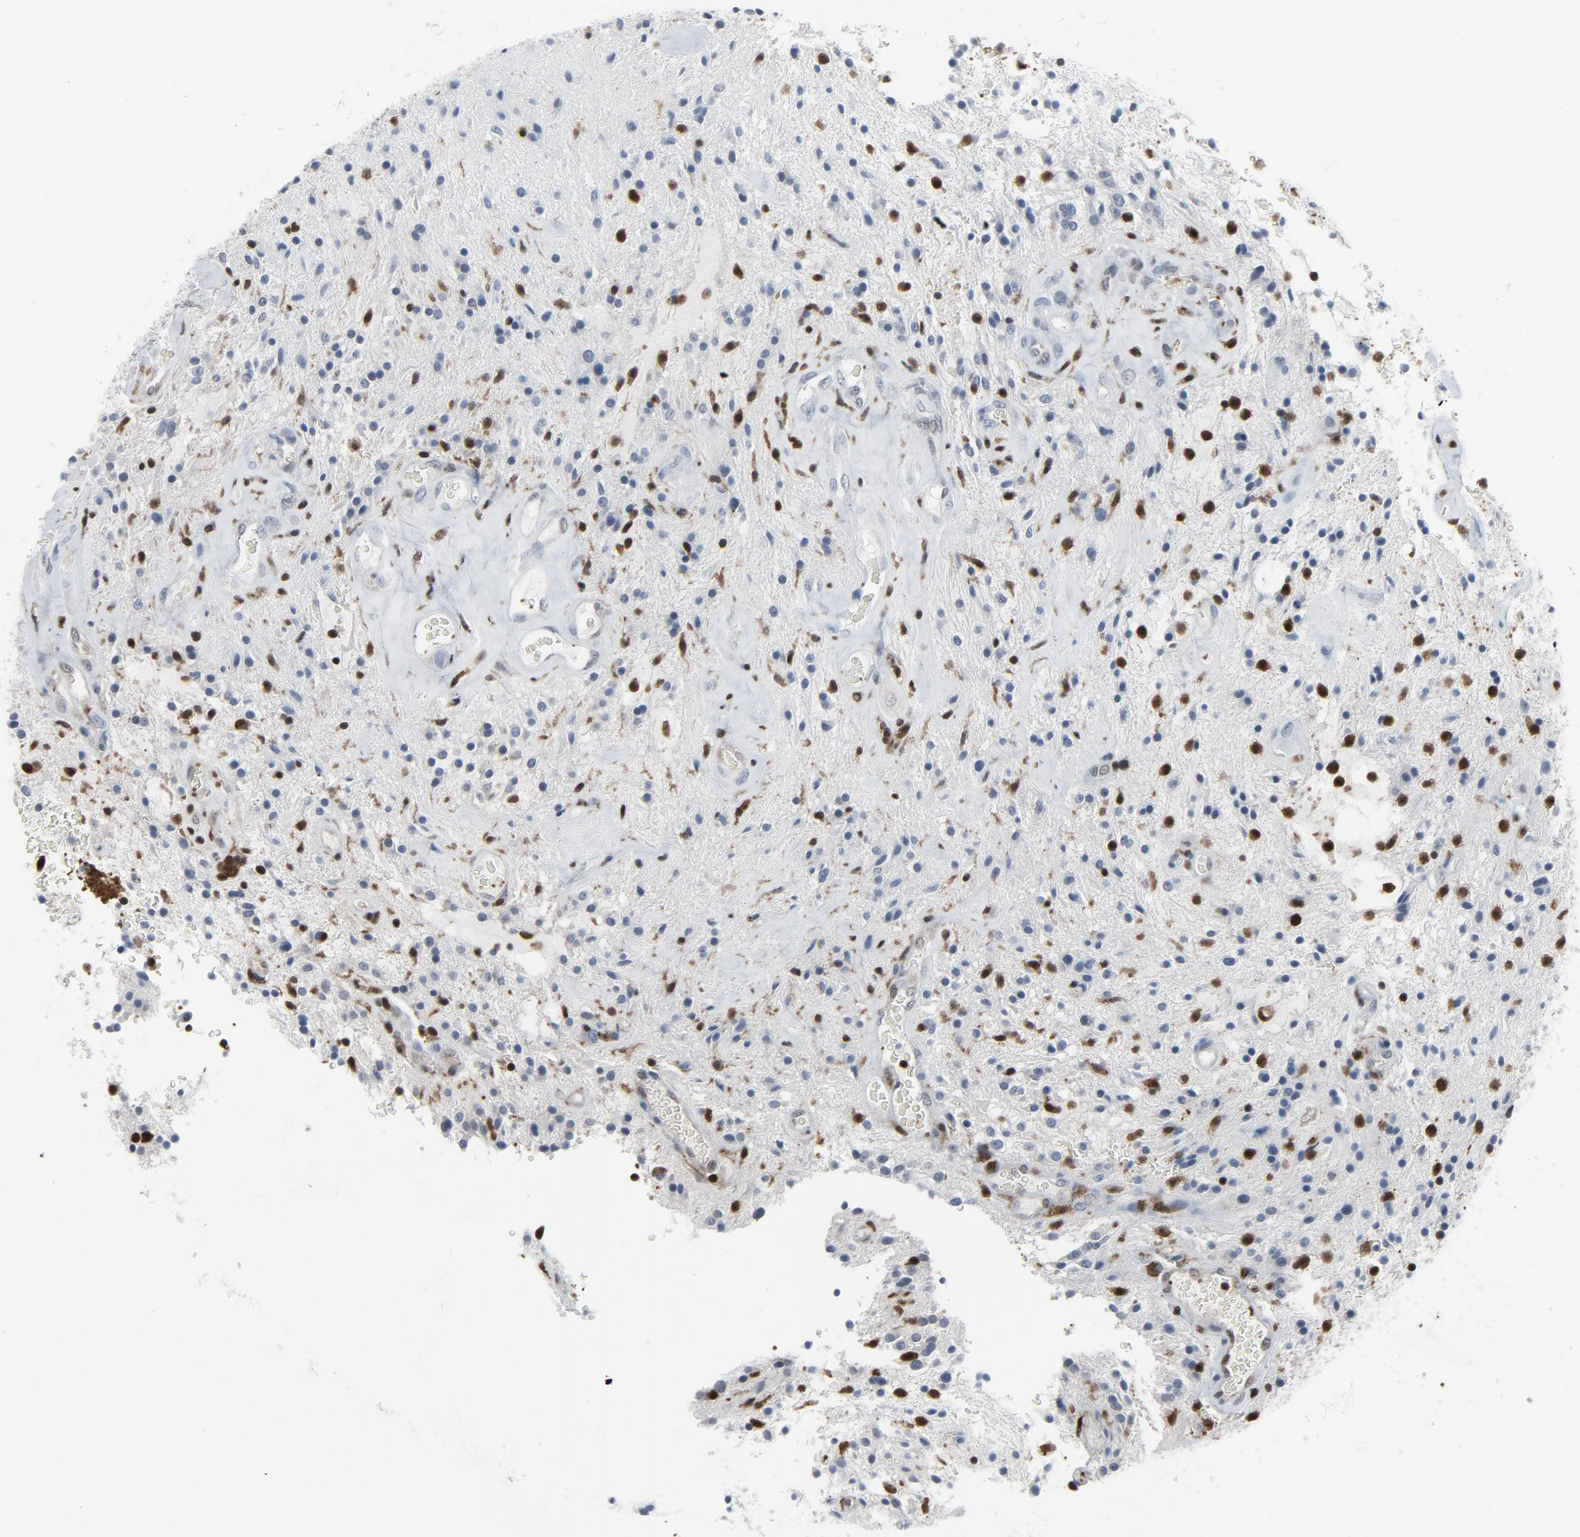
{"staining": {"intensity": "strong", "quantity": "25%-75%", "location": "nuclear"}, "tissue": "glioma", "cell_type": "Tumor cells", "image_type": "cancer", "snomed": [{"axis": "morphology", "description": "Glioma, malignant, NOS"}, {"axis": "topography", "description": "Cerebellum"}], "caption": "Immunohistochemical staining of glioma displays high levels of strong nuclear protein staining in approximately 25%-75% of tumor cells. (Brightfield microscopy of DAB IHC at high magnification).", "gene": "STAT5A", "patient": {"sex": "female", "age": 10}}